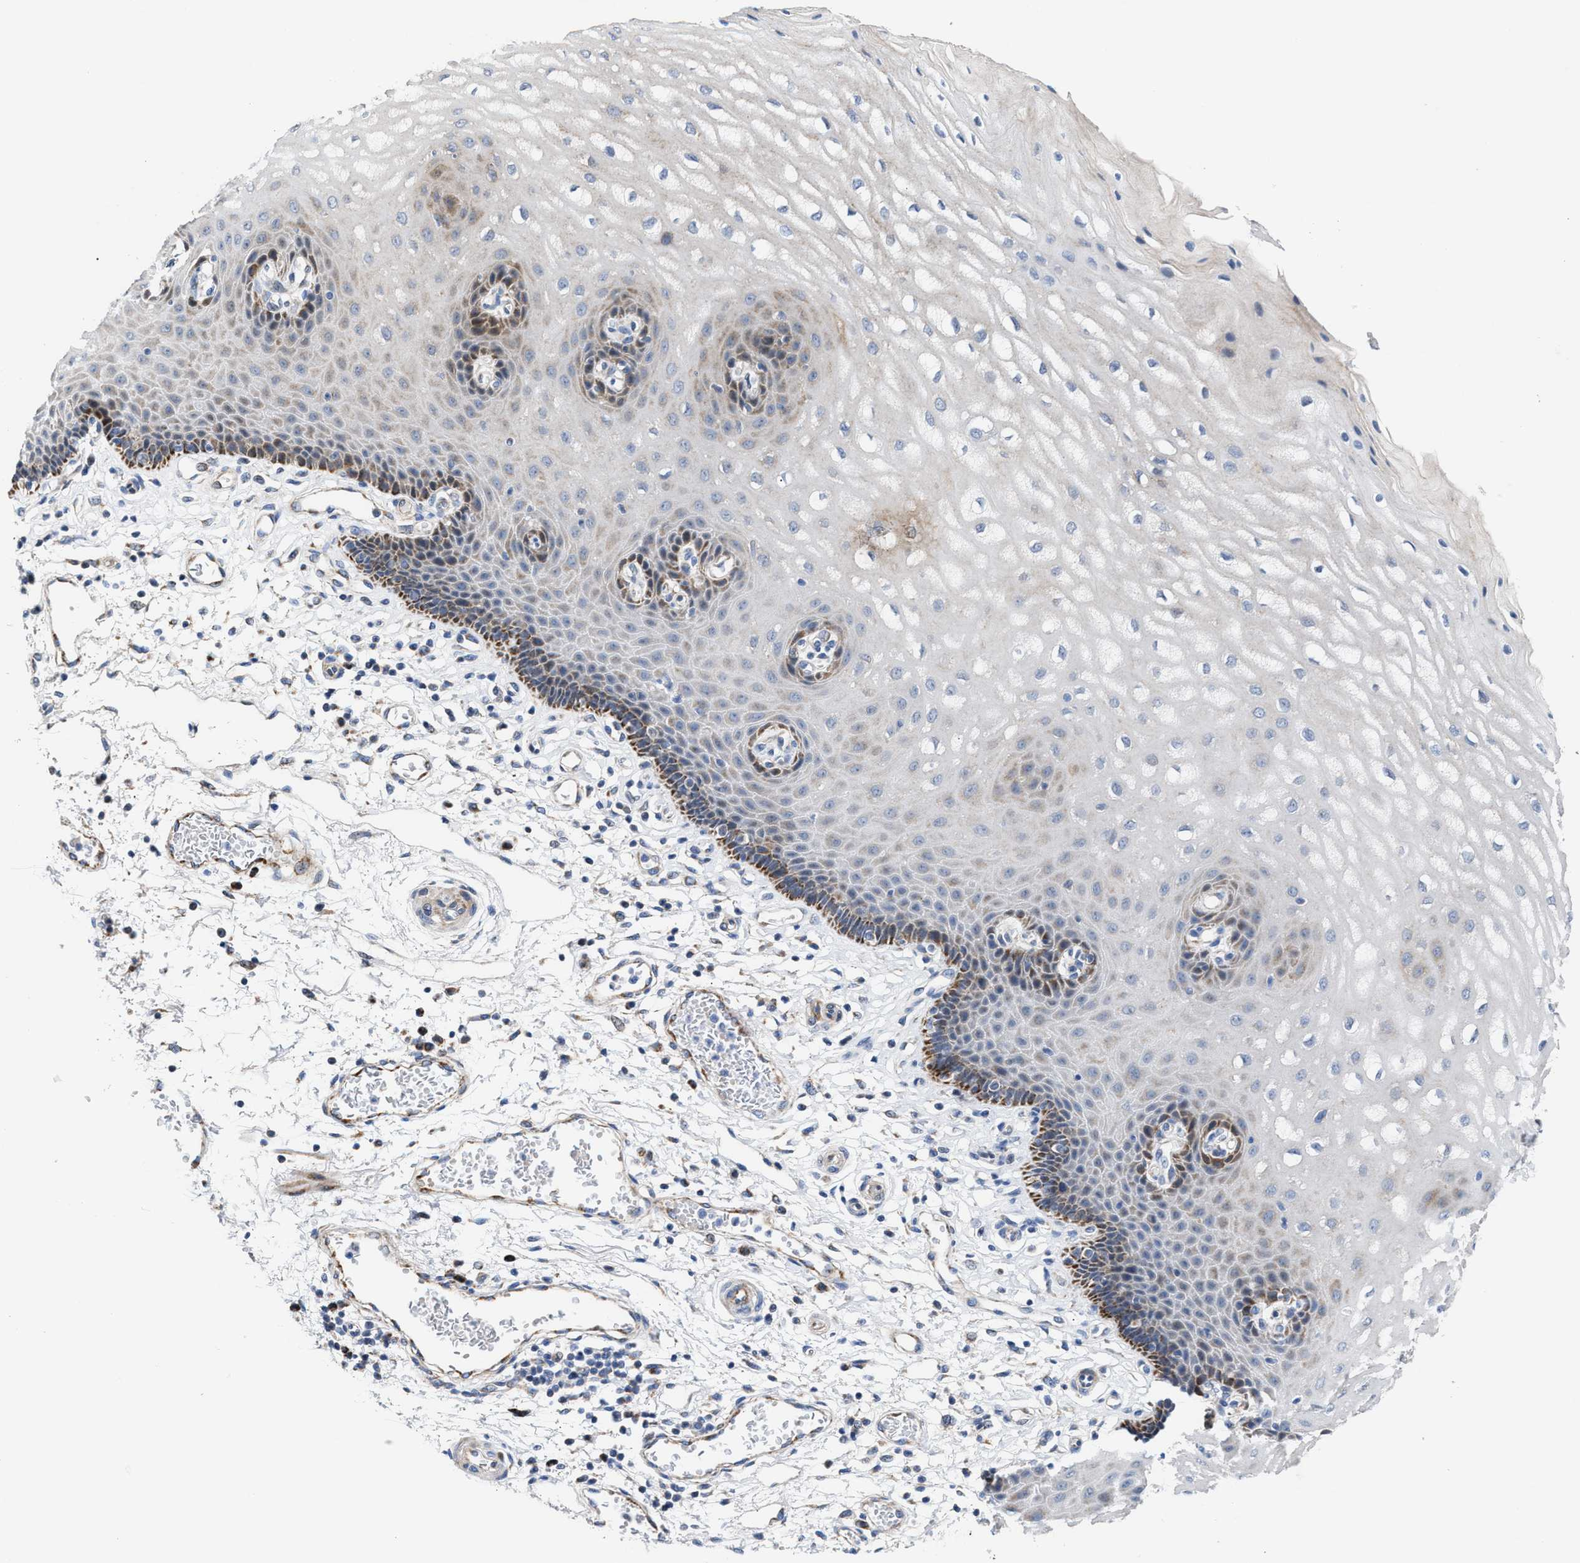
{"staining": {"intensity": "moderate", "quantity": "<25%", "location": "cytoplasmic/membranous"}, "tissue": "esophagus", "cell_type": "Squamous epithelial cells", "image_type": "normal", "snomed": [{"axis": "morphology", "description": "Normal tissue, NOS"}, {"axis": "topography", "description": "Esophagus"}], "caption": "Immunohistochemical staining of unremarkable esophagus shows moderate cytoplasmic/membranous protein expression in about <25% of squamous epithelial cells. The staining is performed using DAB brown chromogen to label protein expression. The nuclei are counter-stained blue using hematoxylin.", "gene": "JAG1", "patient": {"sex": "male", "age": 54}}